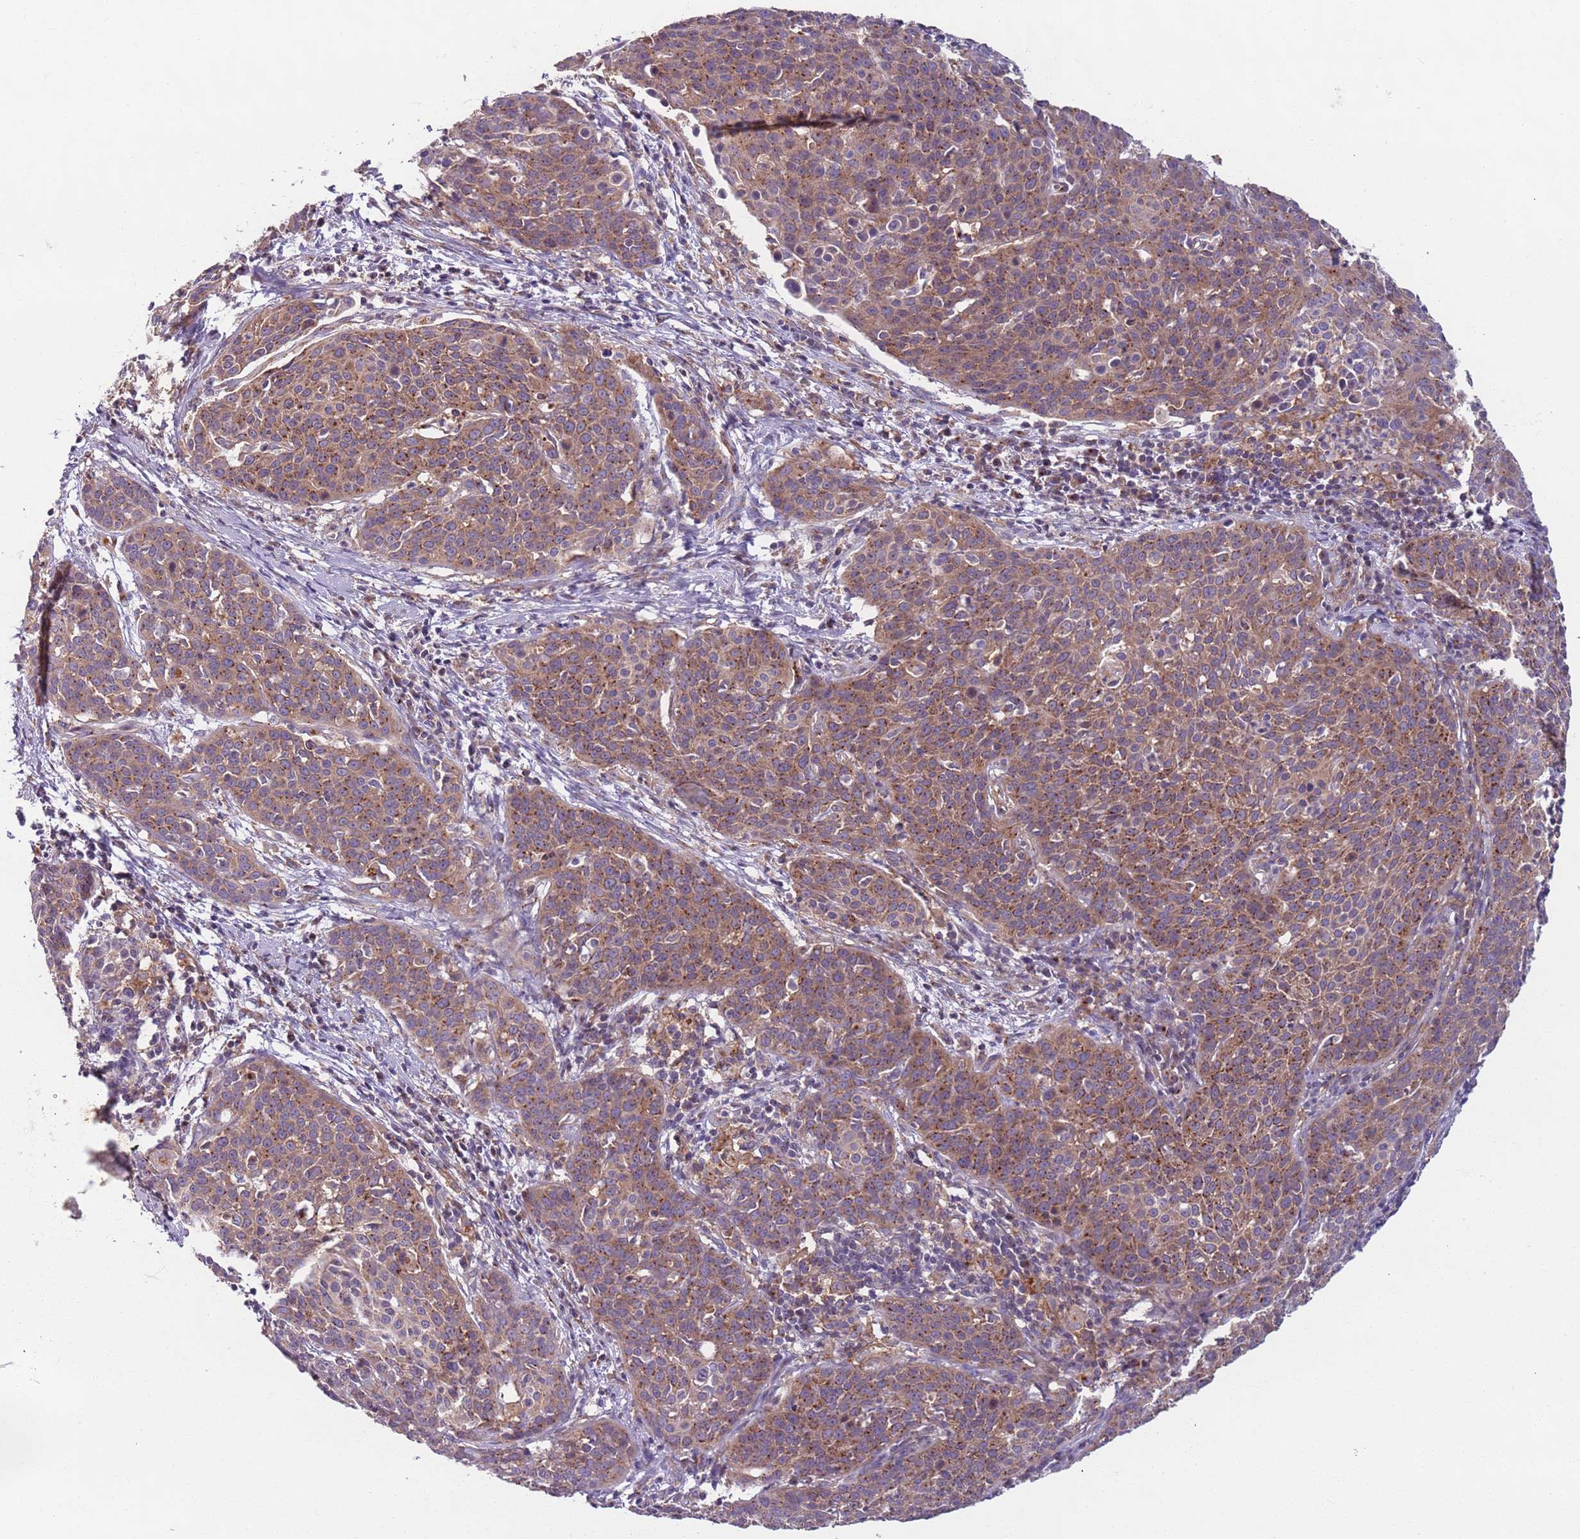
{"staining": {"intensity": "moderate", "quantity": ">75%", "location": "cytoplasmic/membranous"}, "tissue": "cervical cancer", "cell_type": "Tumor cells", "image_type": "cancer", "snomed": [{"axis": "morphology", "description": "Squamous cell carcinoma, NOS"}, {"axis": "topography", "description": "Cervix"}], "caption": "Approximately >75% of tumor cells in cervical cancer exhibit moderate cytoplasmic/membranous protein staining as visualized by brown immunohistochemical staining.", "gene": "AKTIP", "patient": {"sex": "female", "age": 38}}